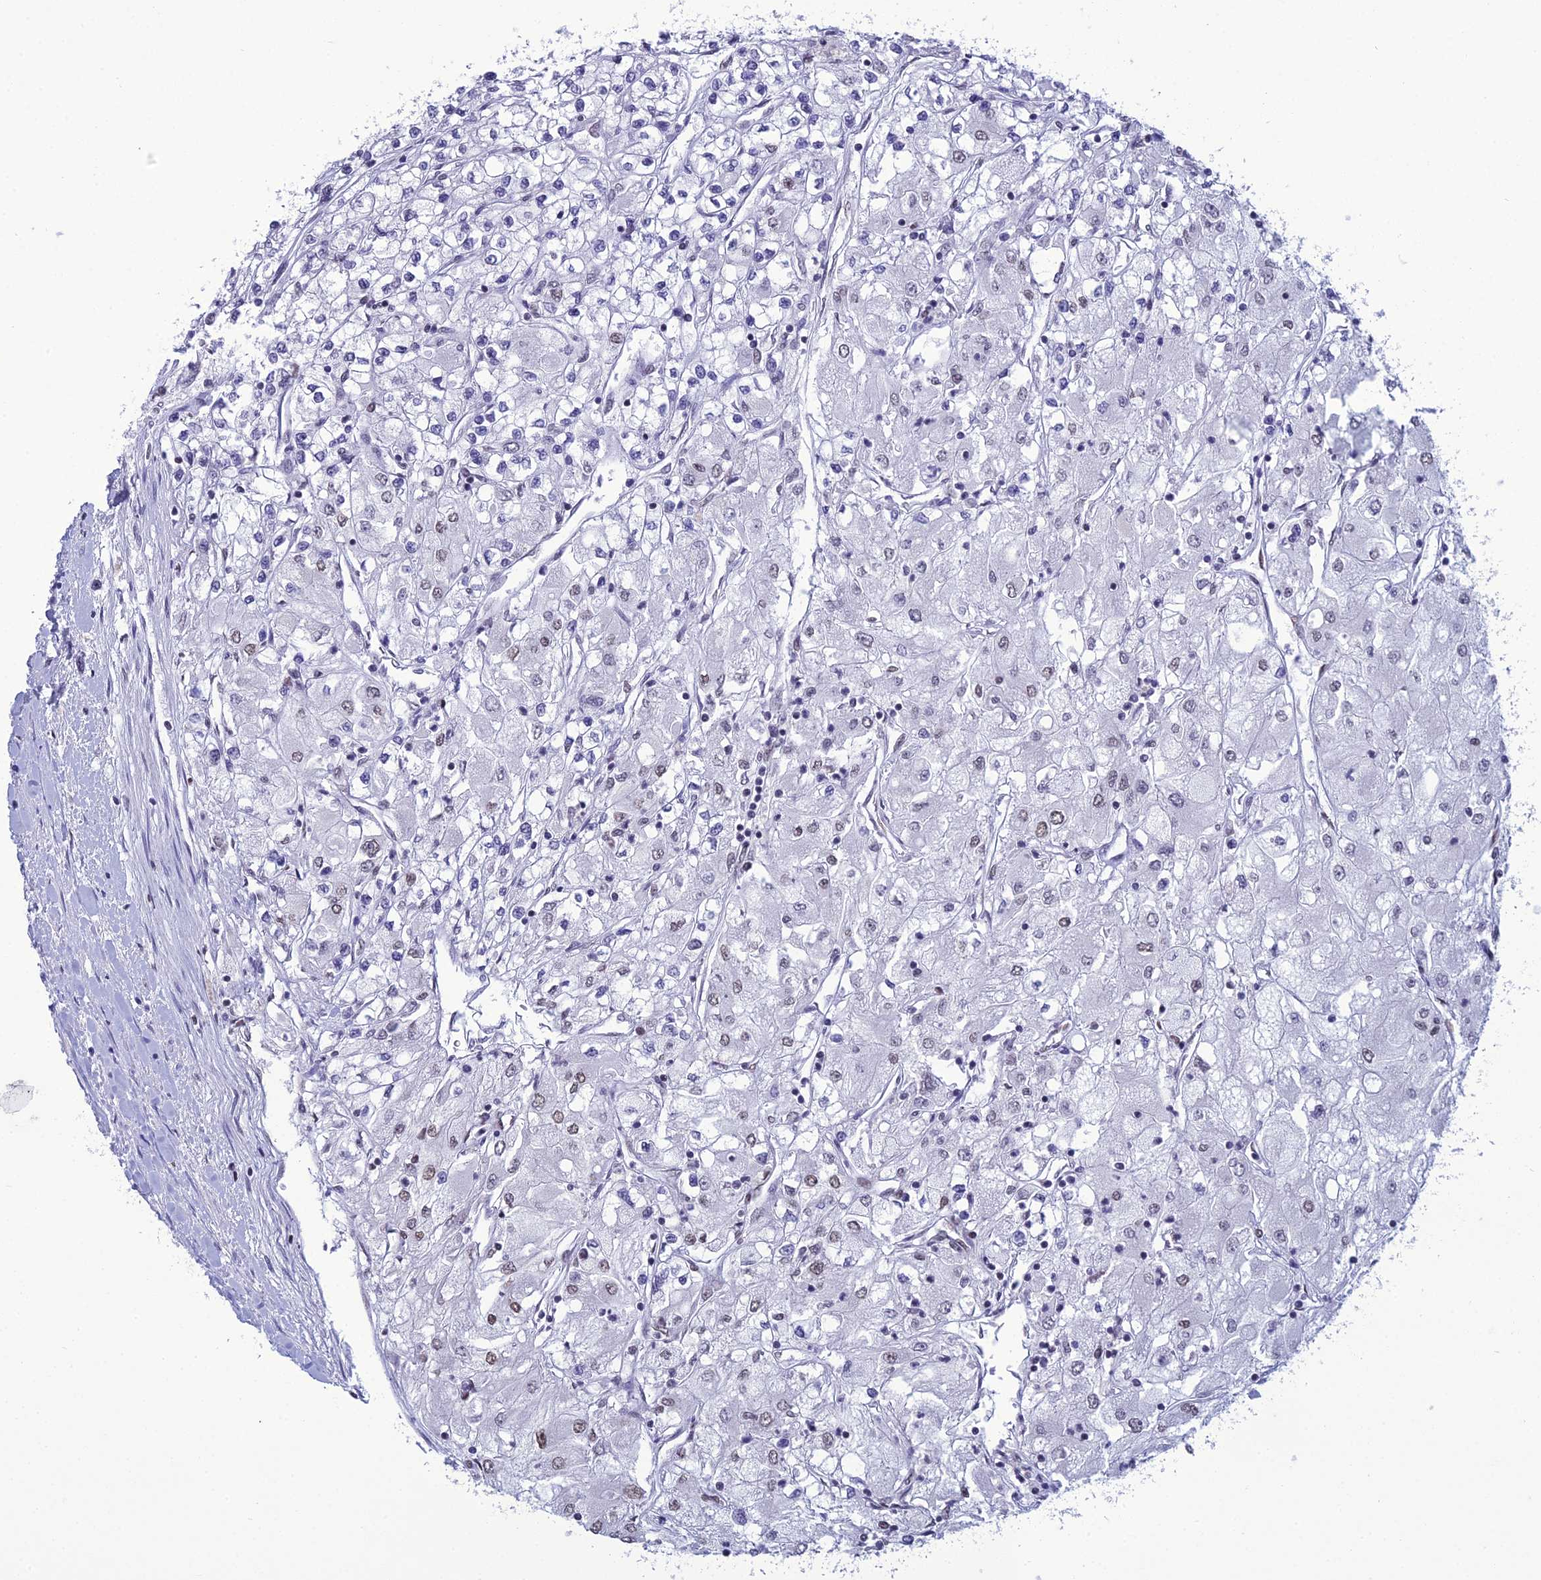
{"staining": {"intensity": "weak", "quantity": "<25%", "location": "nuclear"}, "tissue": "renal cancer", "cell_type": "Tumor cells", "image_type": "cancer", "snomed": [{"axis": "morphology", "description": "Adenocarcinoma, NOS"}, {"axis": "topography", "description": "Kidney"}], "caption": "The photomicrograph exhibits no staining of tumor cells in renal cancer (adenocarcinoma). (IHC, brightfield microscopy, high magnification).", "gene": "PRAMEF12", "patient": {"sex": "male", "age": 80}}